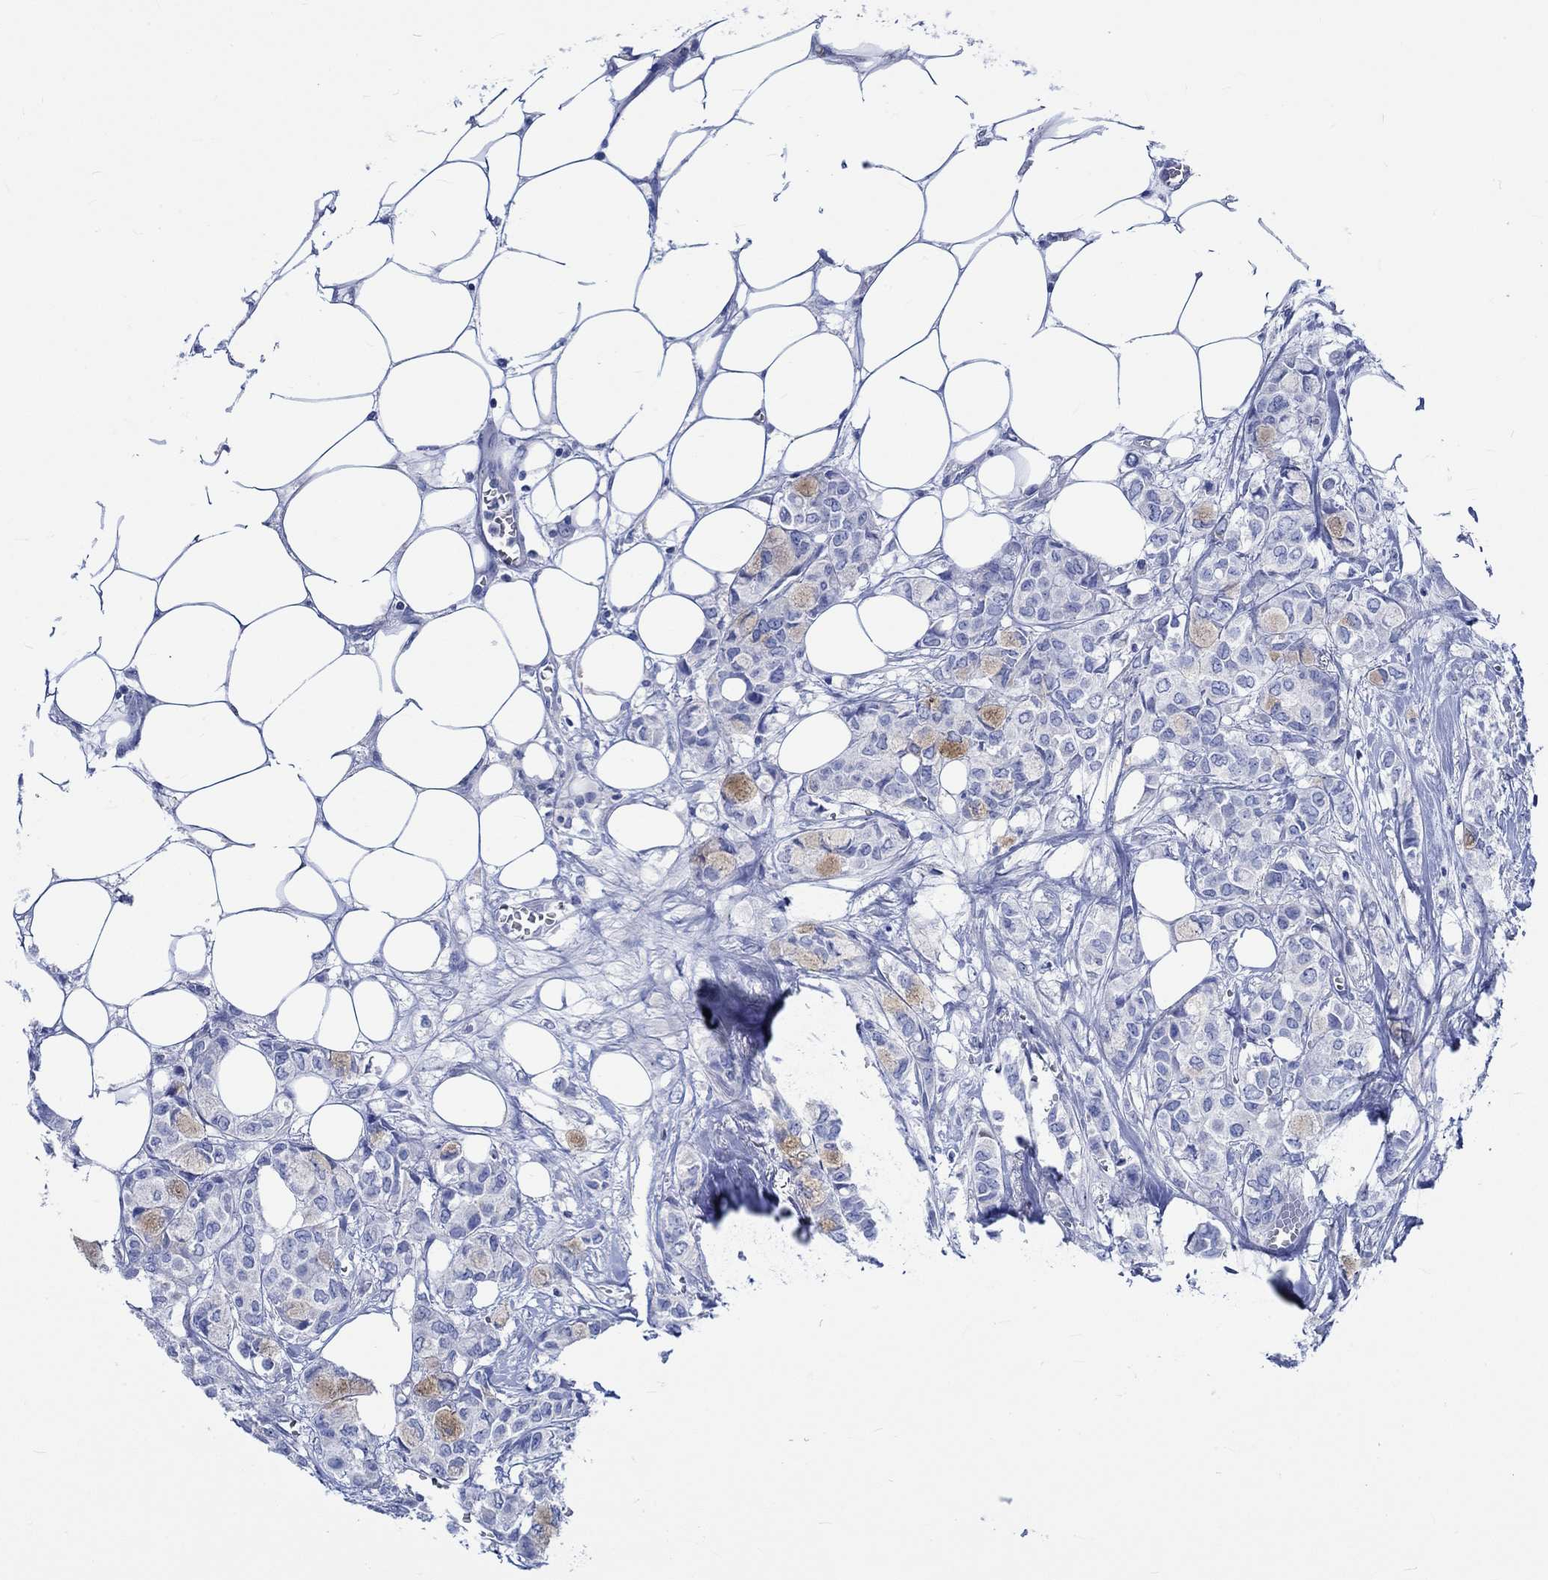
{"staining": {"intensity": "moderate", "quantity": "<25%", "location": "cytoplasmic/membranous"}, "tissue": "breast cancer", "cell_type": "Tumor cells", "image_type": "cancer", "snomed": [{"axis": "morphology", "description": "Duct carcinoma"}, {"axis": "topography", "description": "Breast"}], "caption": "Moderate cytoplasmic/membranous positivity is identified in approximately <25% of tumor cells in breast cancer.", "gene": "PTPRN2", "patient": {"sex": "female", "age": 85}}